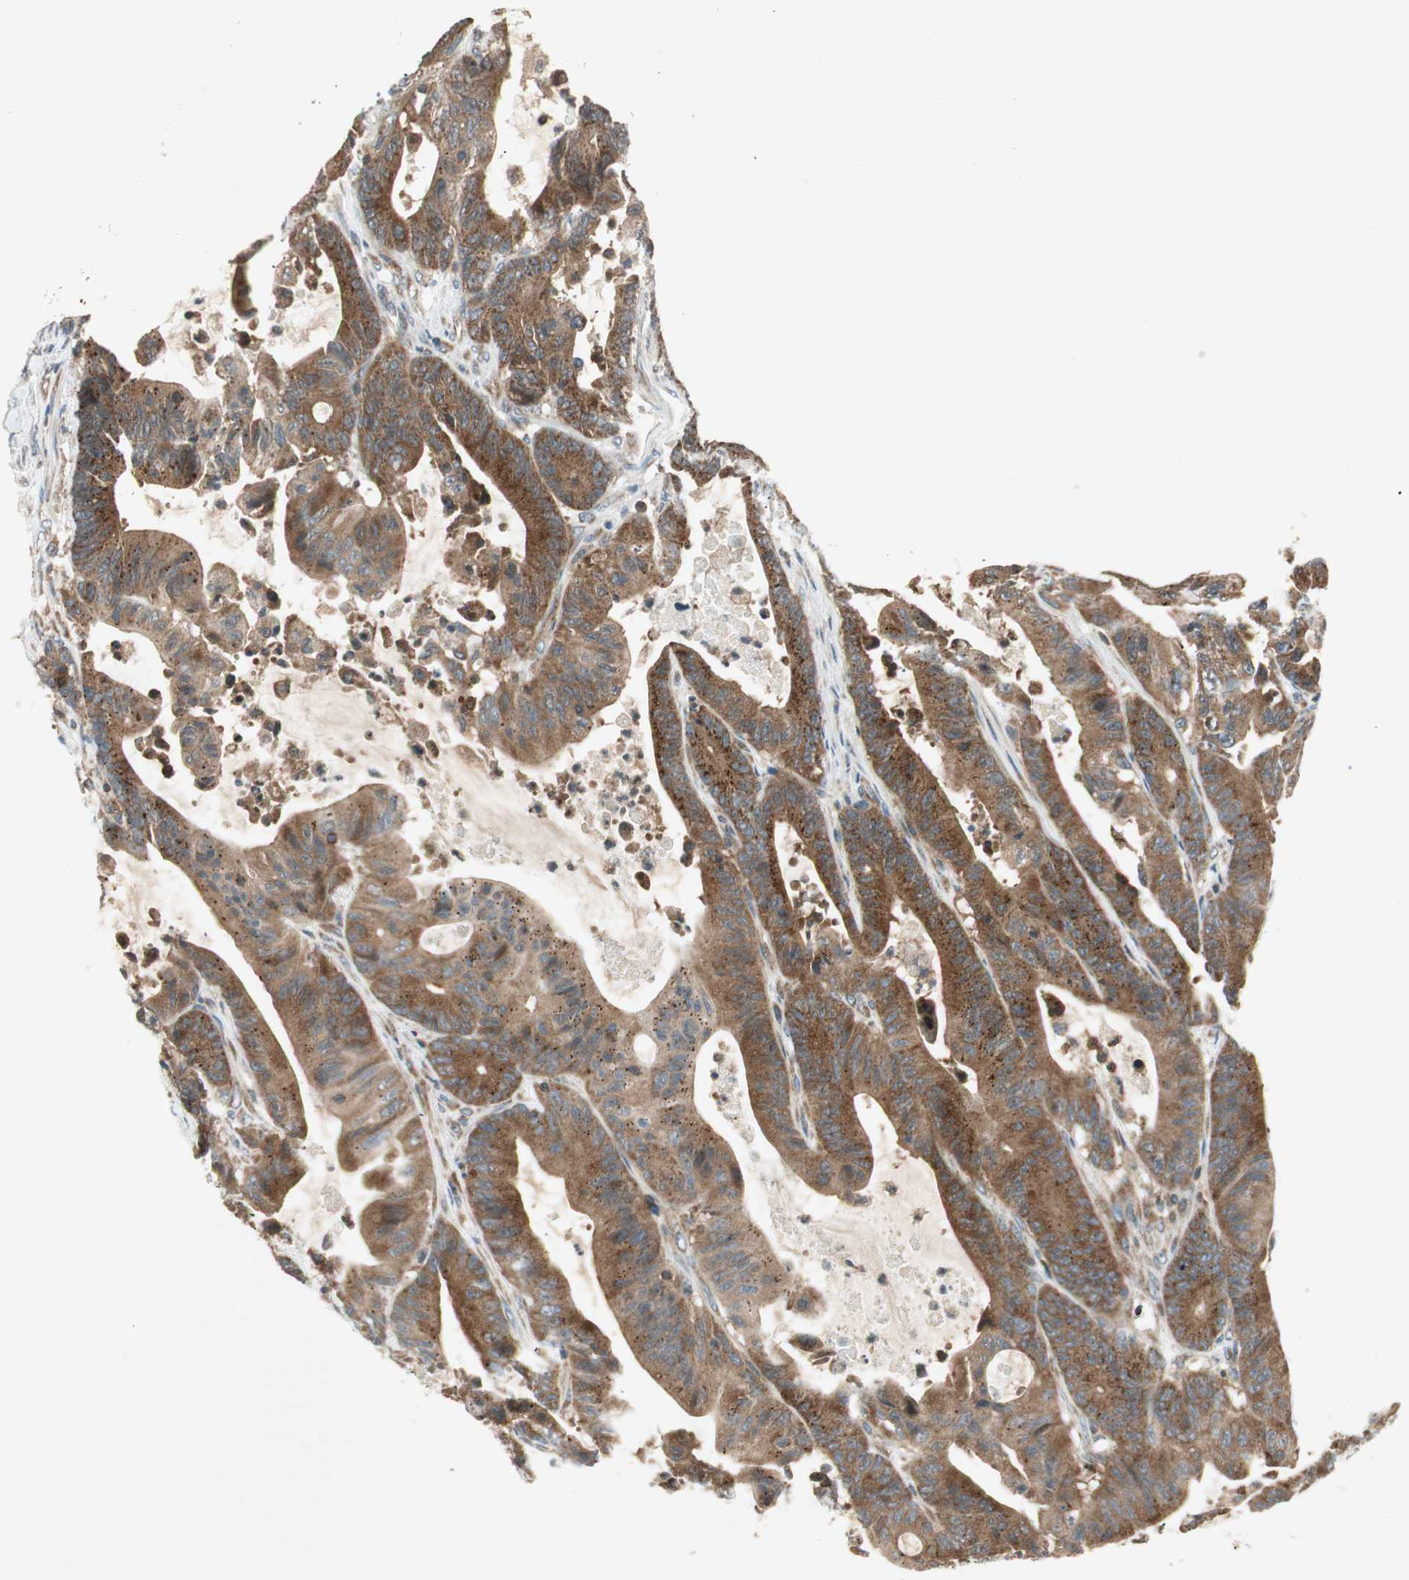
{"staining": {"intensity": "strong", "quantity": ">75%", "location": "cytoplasmic/membranous"}, "tissue": "colorectal cancer", "cell_type": "Tumor cells", "image_type": "cancer", "snomed": [{"axis": "morphology", "description": "Adenocarcinoma, NOS"}, {"axis": "topography", "description": "Colon"}], "caption": "A brown stain shows strong cytoplasmic/membranous staining of a protein in human colorectal adenocarcinoma tumor cells.", "gene": "CHADL", "patient": {"sex": "female", "age": 84}}